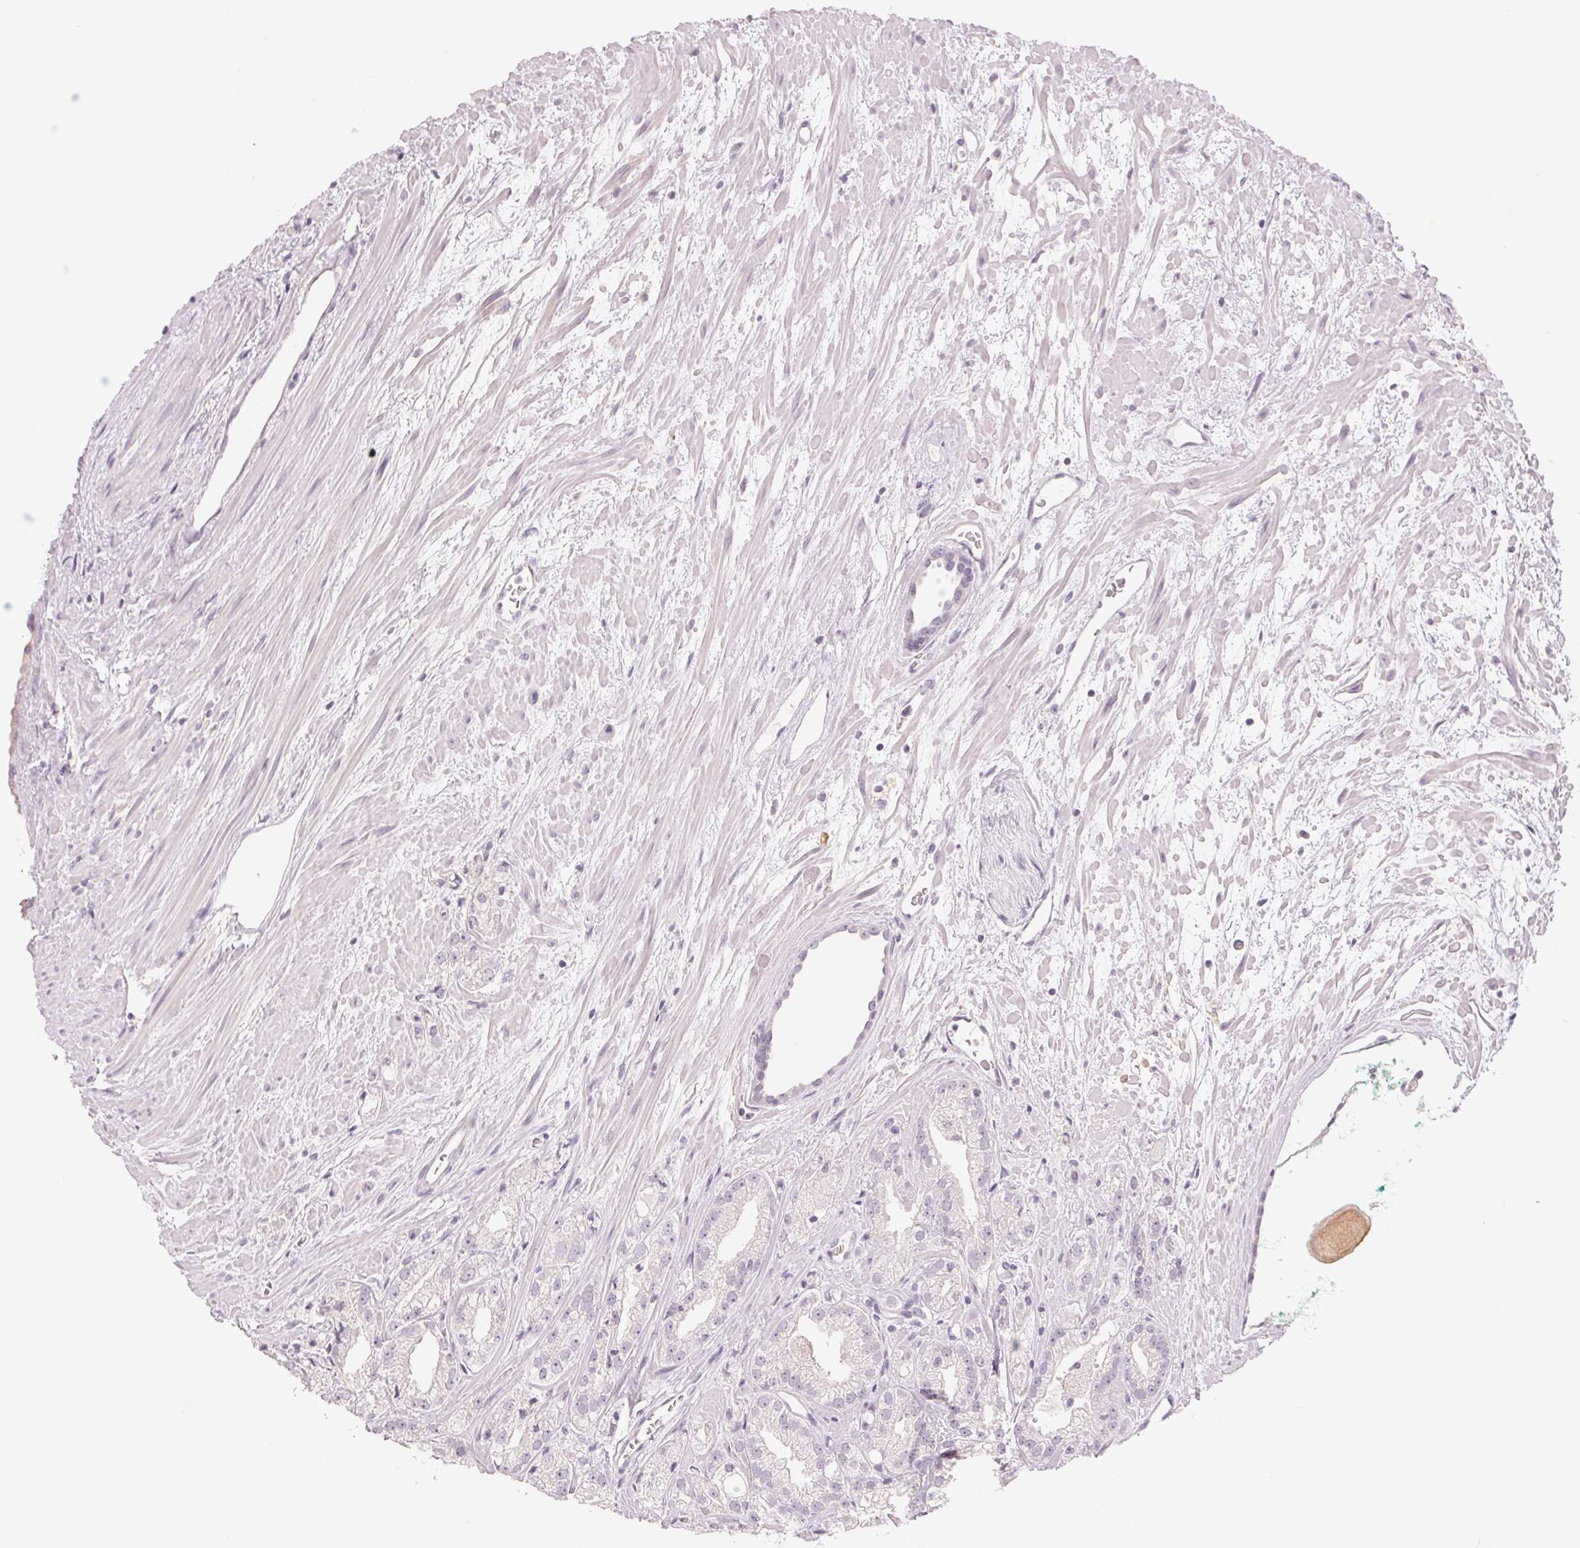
{"staining": {"intensity": "negative", "quantity": "none", "location": "none"}, "tissue": "prostate cancer", "cell_type": "Tumor cells", "image_type": "cancer", "snomed": [{"axis": "morphology", "description": "Adenocarcinoma, High grade"}, {"axis": "topography", "description": "Prostate"}], "caption": "Prostate high-grade adenocarcinoma was stained to show a protein in brown. There is no significant positivity in tumor cells.", "gene": "LVRN", "patient": {"sex": "male", "age": 68}}